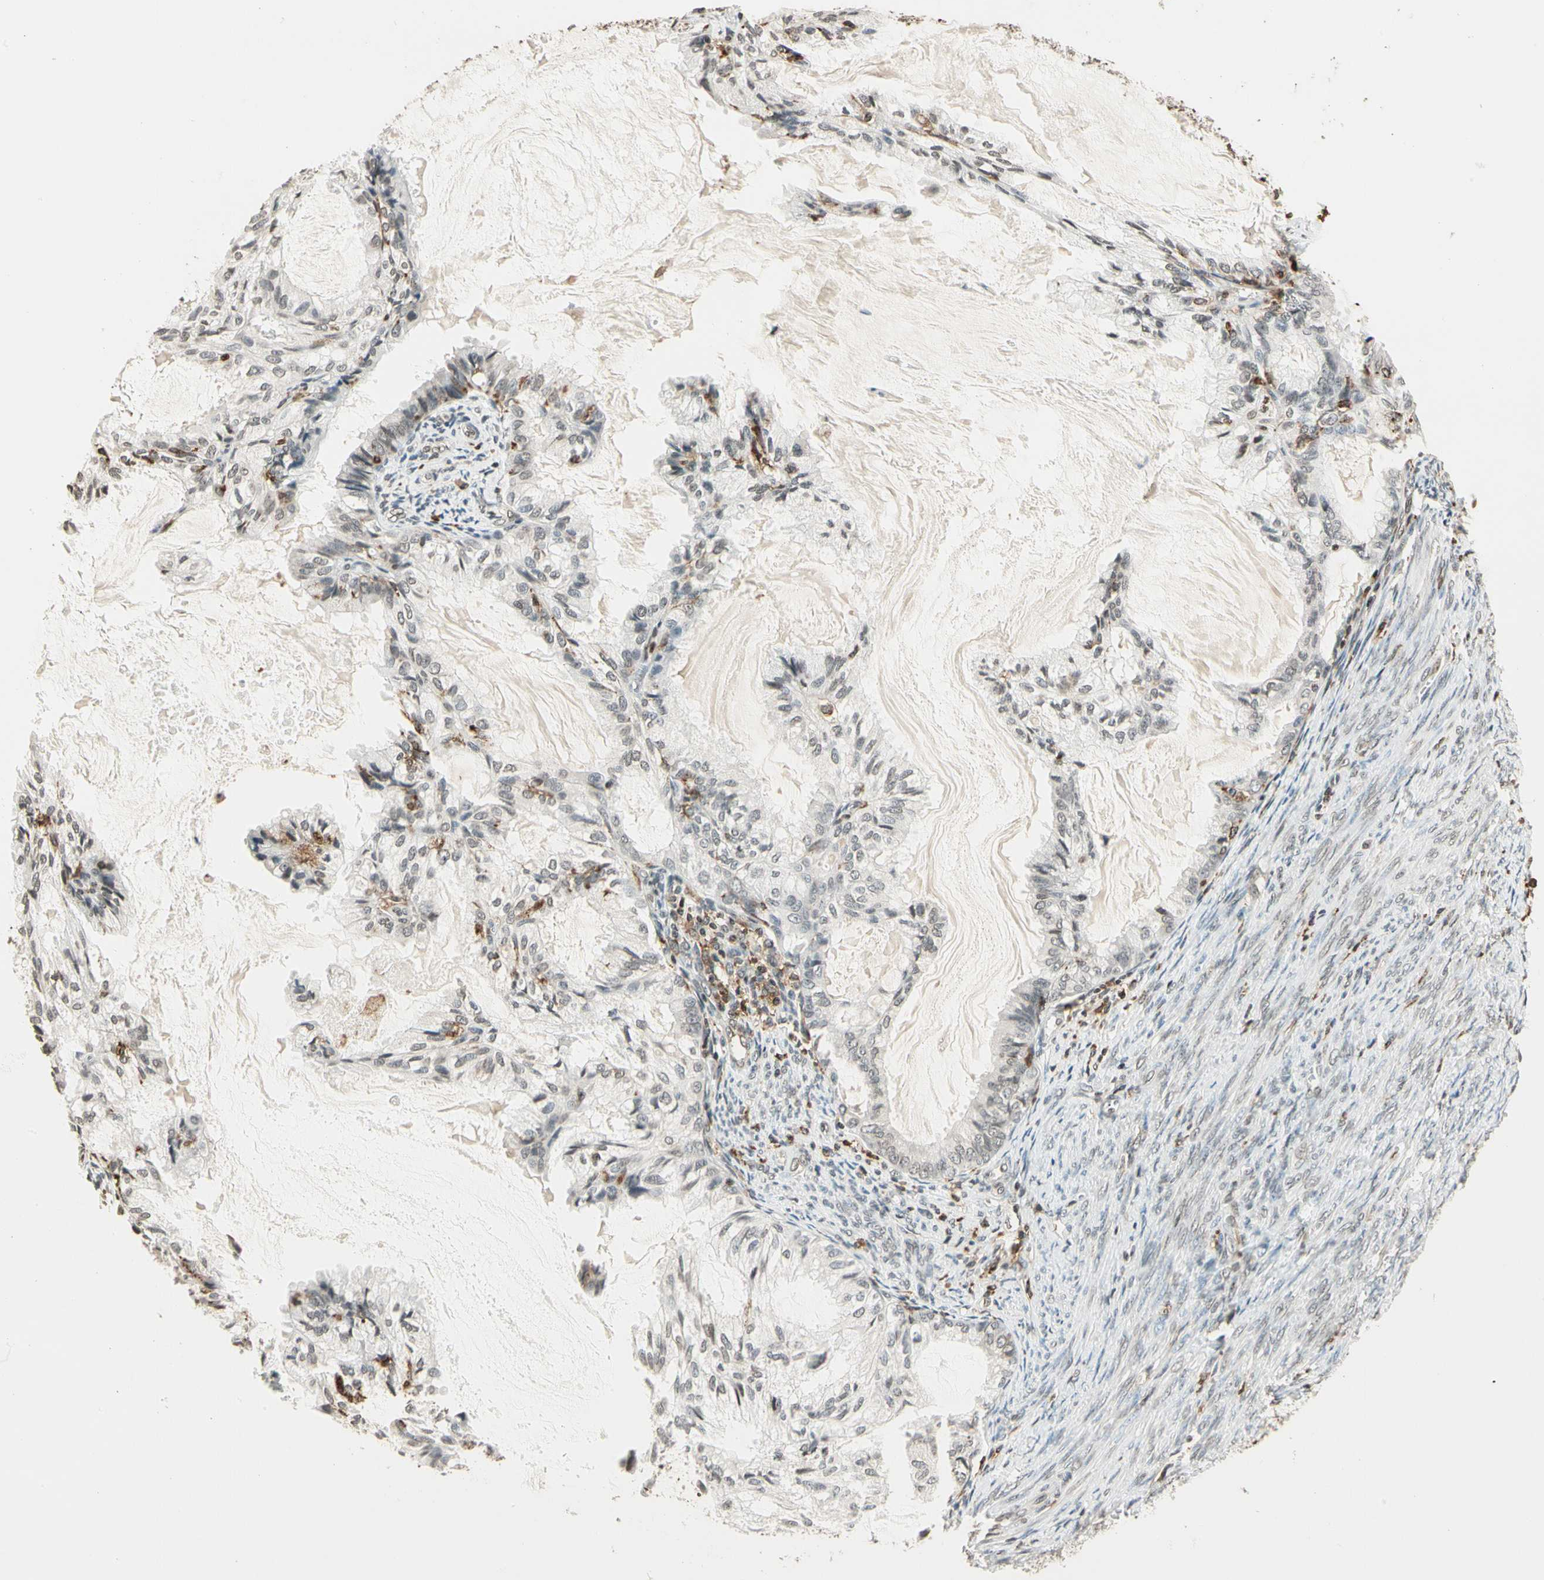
{"staining": {"intensity": "weak", "quantity": "25%-75%", "location": "nuclear"}, "tissue": "cervical cancer", "cell_type": "Tumor cells", "image_type": "cancer", "snomed": [{"axis": "morphology", "description": "Normal tissue, NOS"}, {"axis": "morphology", "description": "Adenocarcinoma, NOS"}, {"axis": "topography", "description": "Cervix"}, {"axis": "topography", "description": "Endometrium"}], "caption": "The image displays immunohistochemical staining of cervical adenocarcinoma. There is weak nuclear positivity is identified in about 25%-75% of tumor cells.", "gene": "FER", "patient": {"sex": "female", "age": 86}}